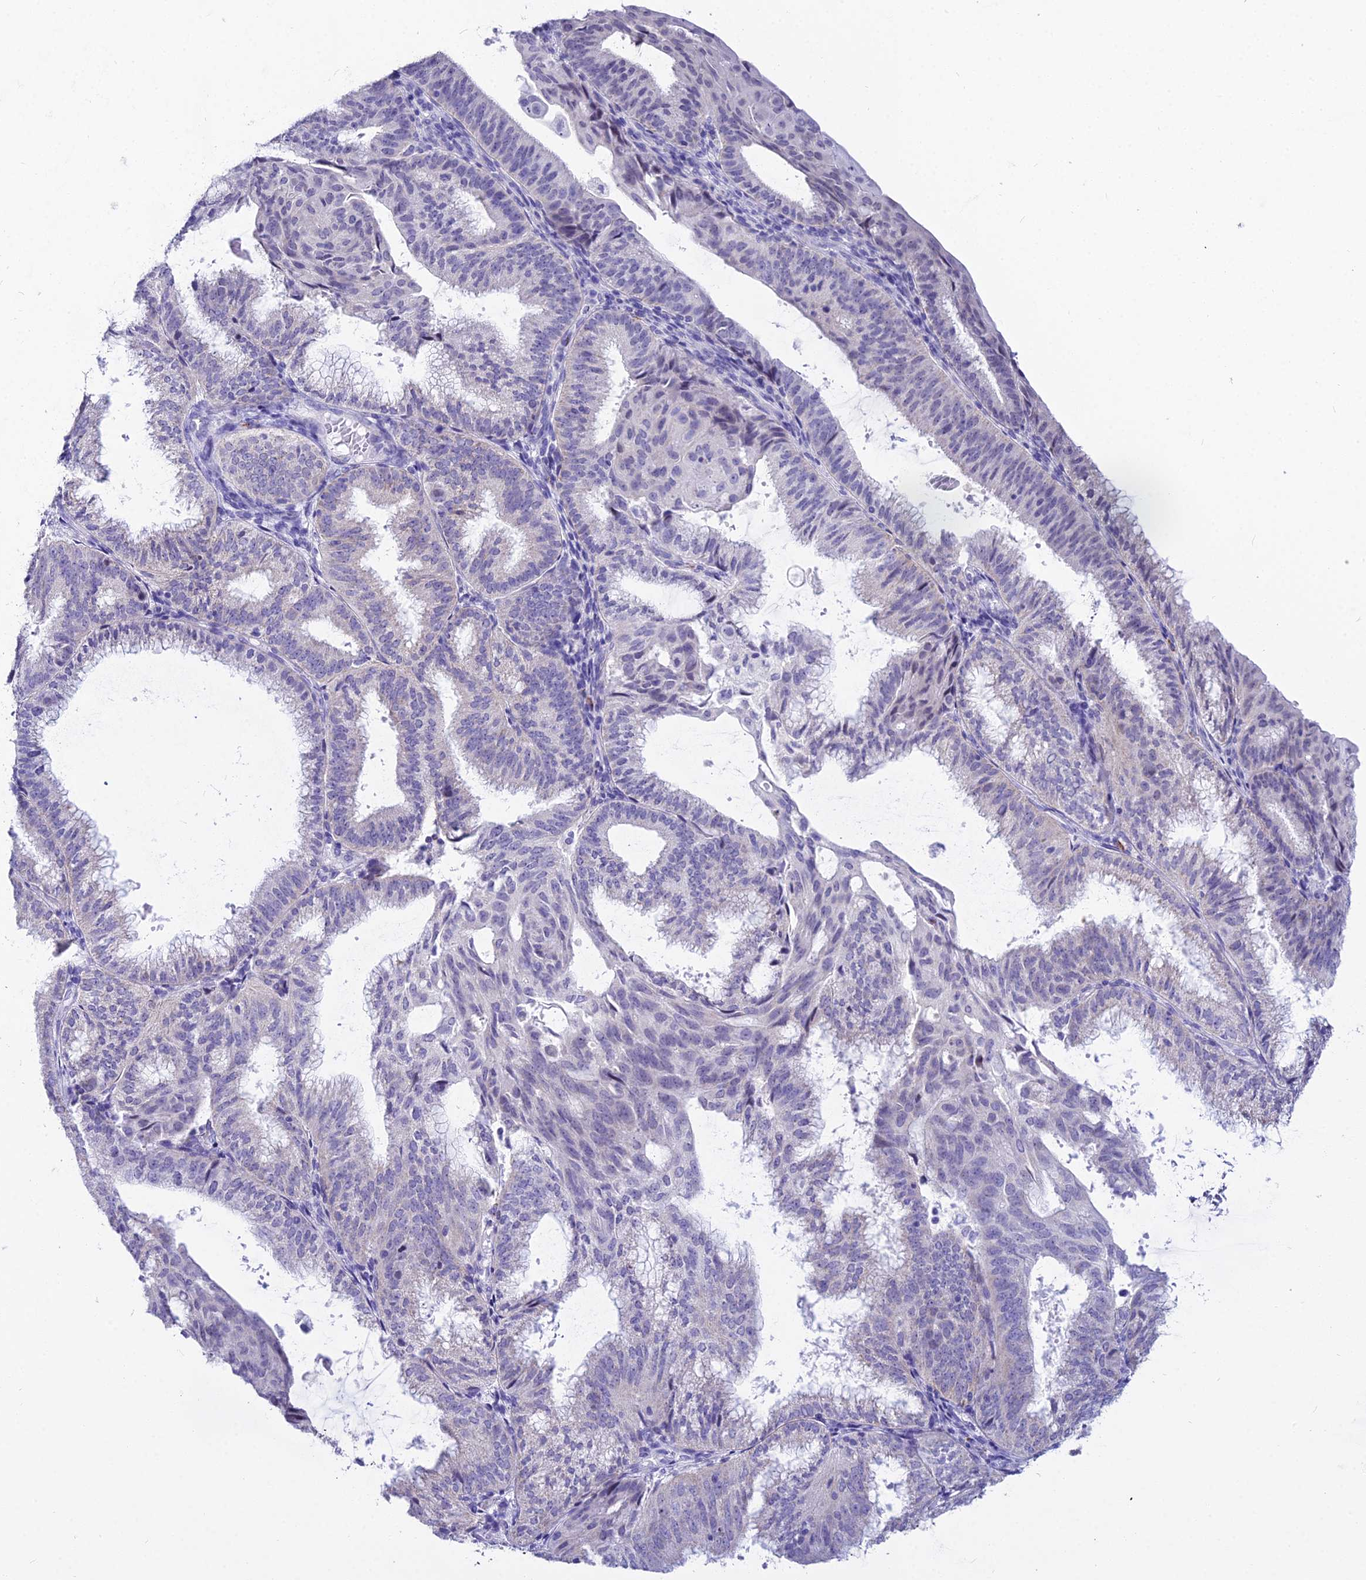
{"staining": {"intensity": "negative", "quantity": "none", "location": "none"}, "tissue": "endometrial cancer", "cell_type": "Tumor cells", "image_type": "cancer", "snomed": [{"axis": "morphology", "description": "Adenocarcinoma, NOS"}, {"axis": "topography", "description": "Endometrium"}], "caption": "Tumor cells show no significant protein expression in adenocarcinoma (endometrial).", "gene": "CGB2", "patient": {"sex": "female", "age": 49}}